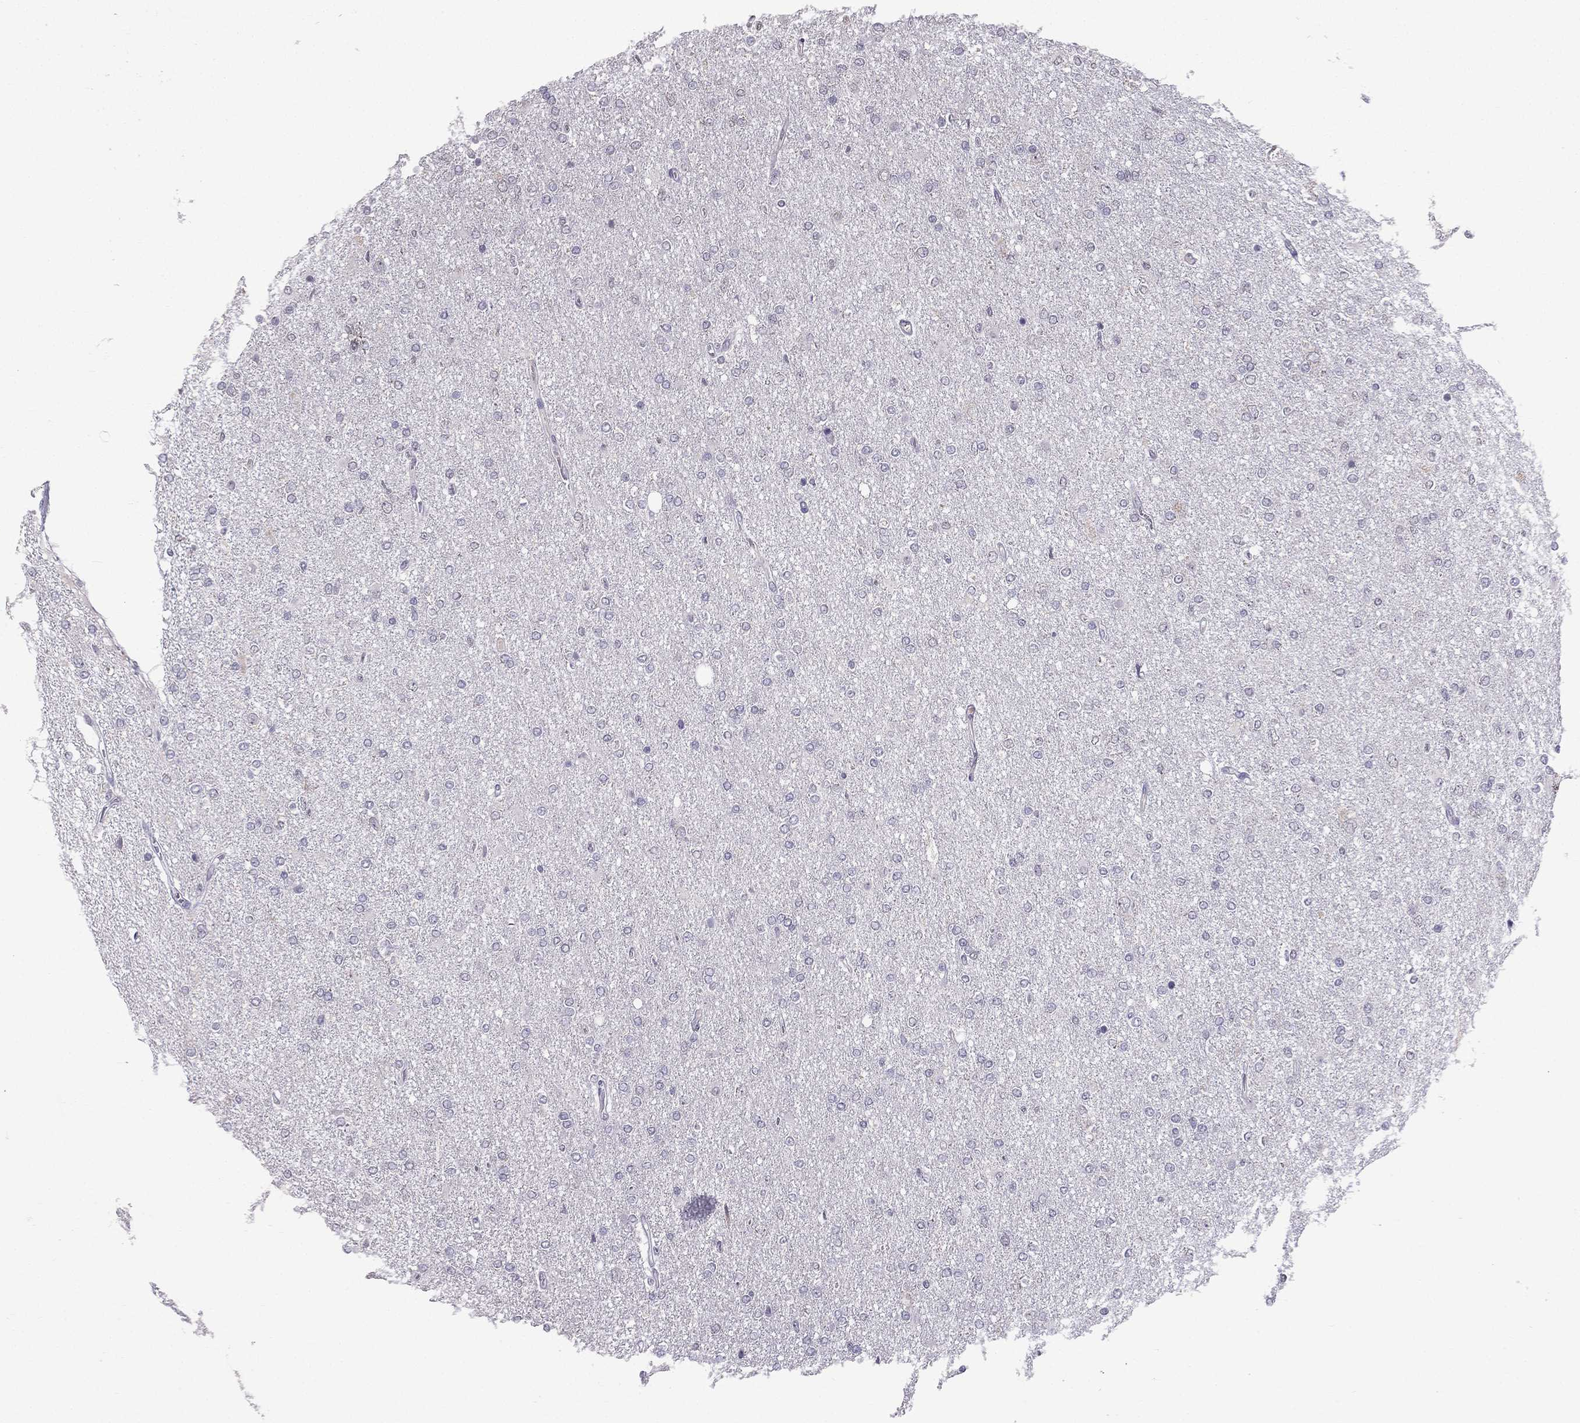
{"staining": {"intensity": "negative", "quantity": "none", "location": "none"}, "tissue": "glioma", "cell_type": "Tumor cells", "image_type": "cancer", "snomed": [{"axis": "morphology", "description": "Glioma, malignant, High grade"}, {"axis": "topography", "description": "Cerebral cortex"}], "caption": "High power microscopy photomicrograph of an IHC image of glioma, revealing no significant staining in tumor cells.", "gene": "SCG5", "patient": {"sex": "male", "age": 70}}